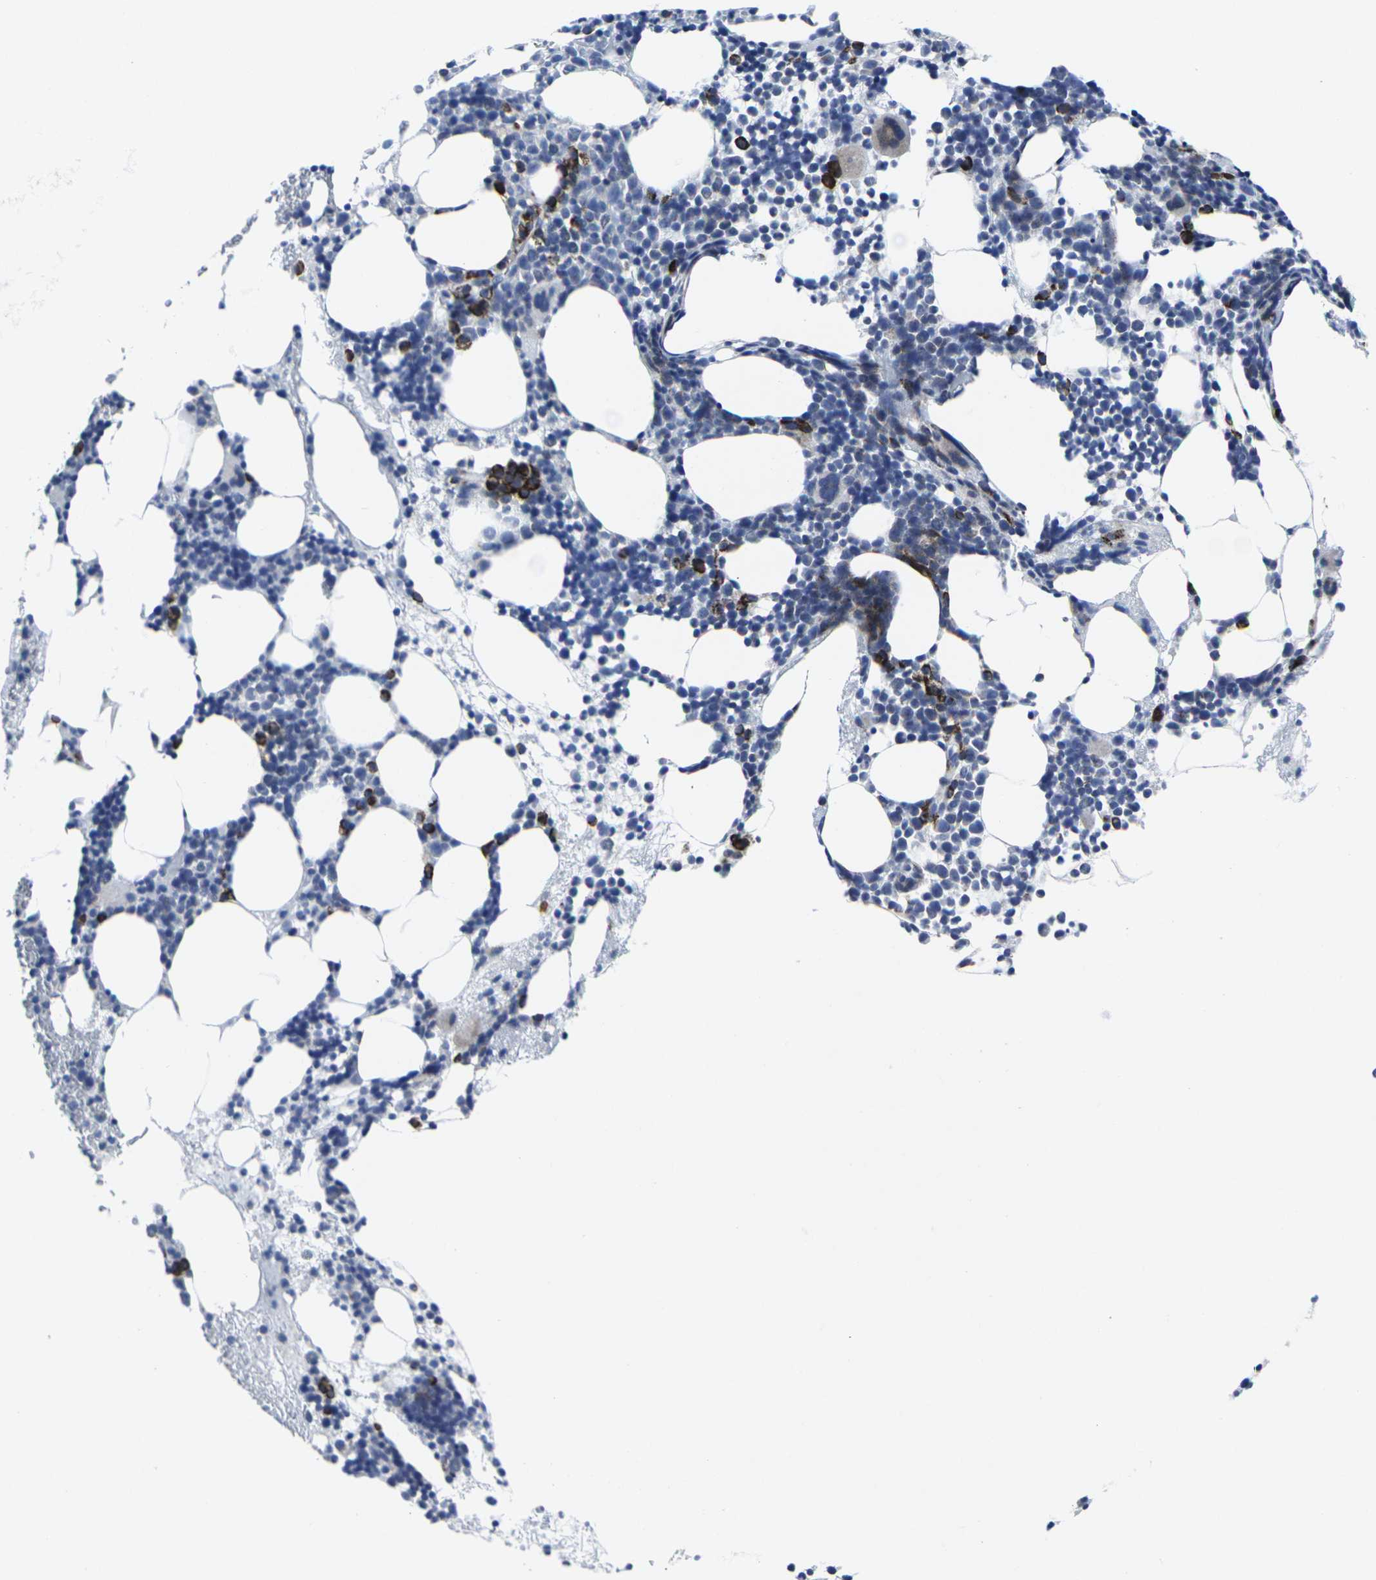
{"staining": {"intensity": "strong", "quantity": "<25%", "location": "cytoplasmic/membranous"}, "tissue": "bone marrow", "cell_type": "Hematopoietic cells", "image_type": "normal", "snomed": [{"axis": "morphology", "description": "Normal tissue, NOS"}, {"axis": "morphology", "description": "Inflammation, NOS"}, {"axis": "topography", "description": "Bone marrow"}], "caption": "Protein positivity by immunohistochemistry exhibits strong cytoplasmic/membranous expression in about <25% of hematopoietic cells in normal bone marrow.", "gene": "RPN1", "patient": {"sex": "female", "age": 76}}